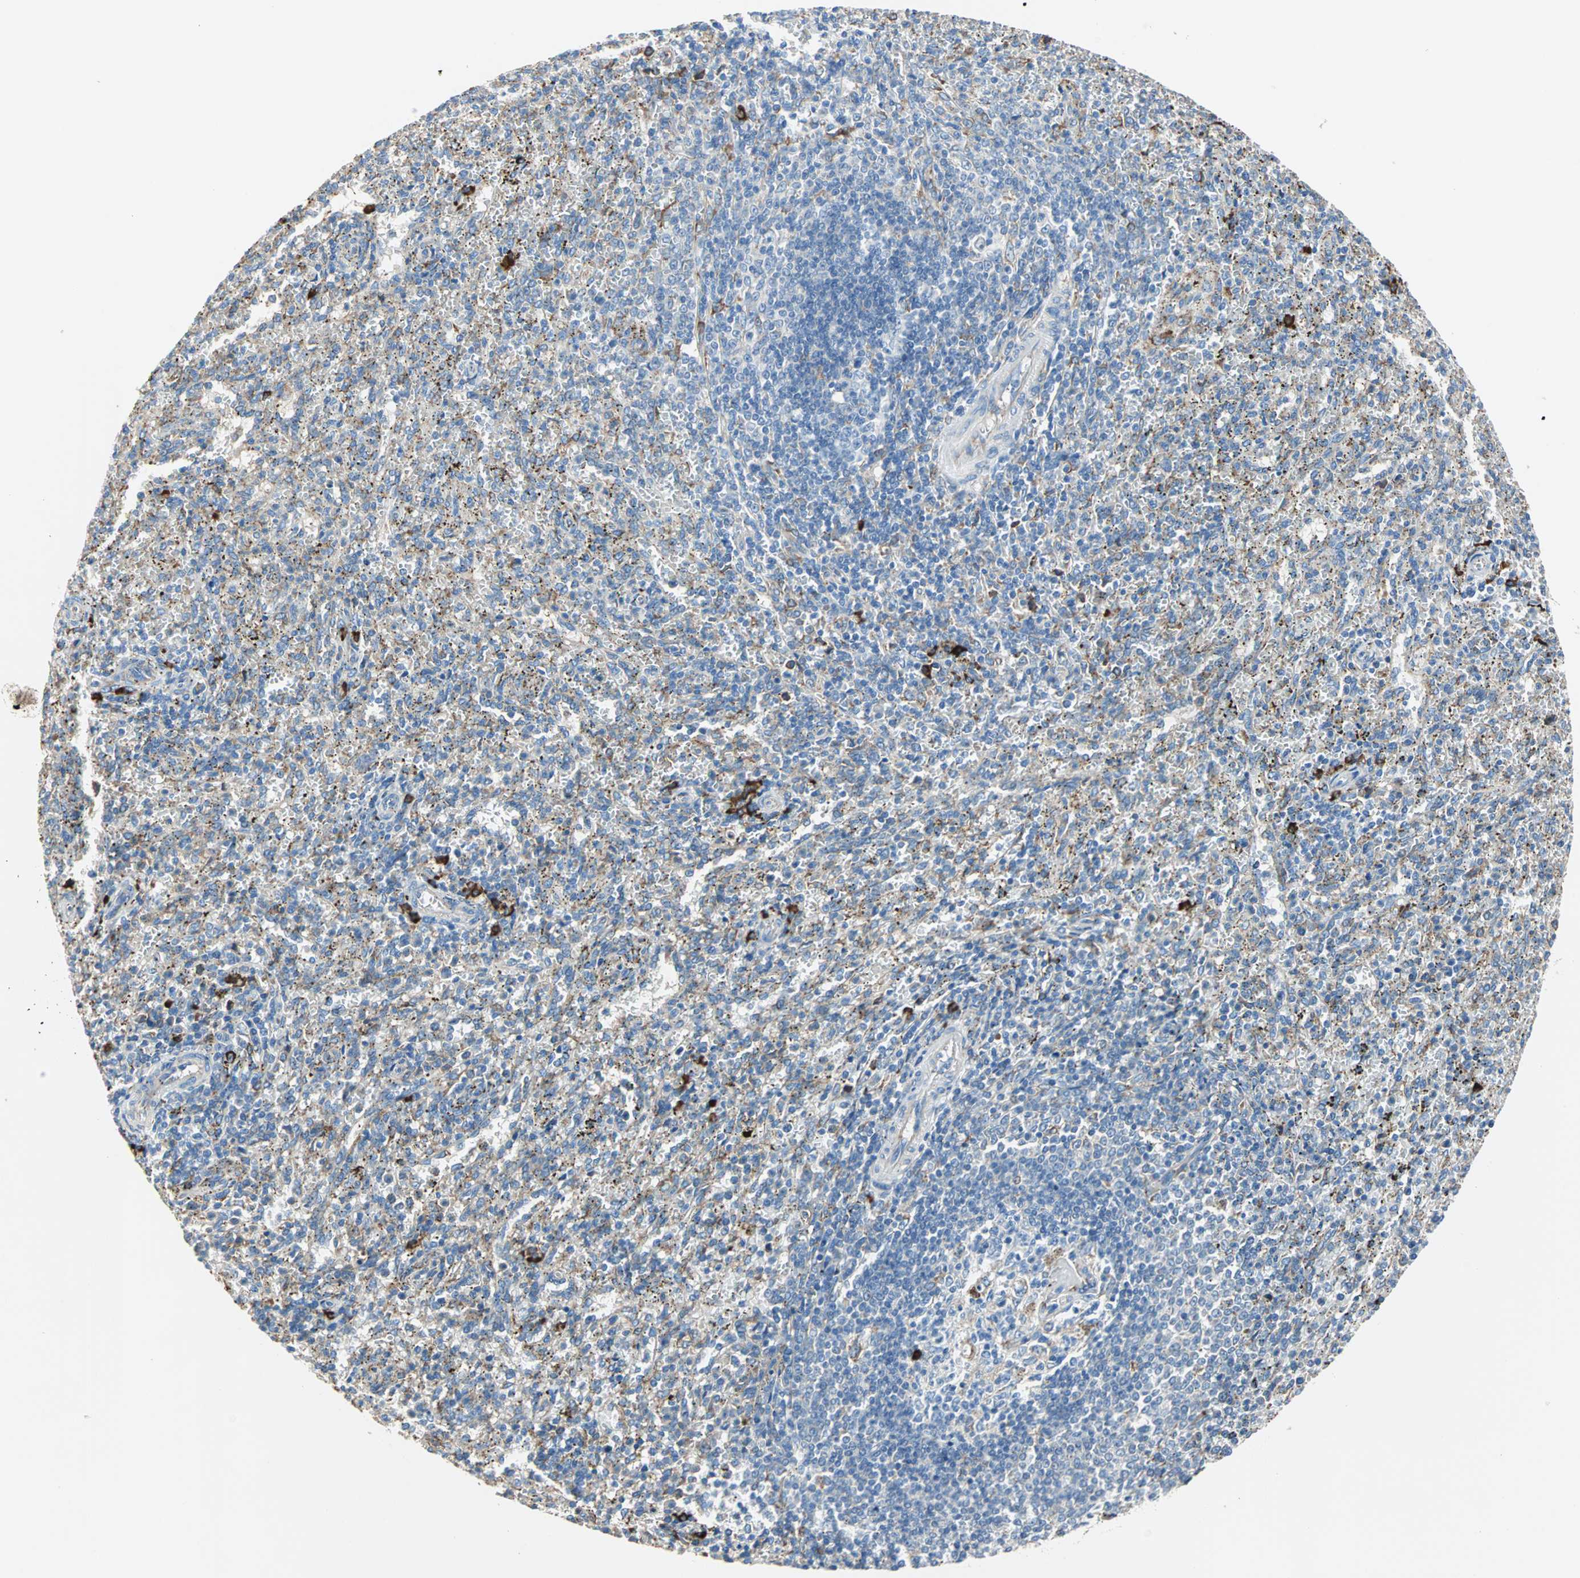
{"staining": {"intensity": "weak", "quantity": ">75%", "location": "cytoplasmic/membranous"}, "tissue": "spleen", "cell_type": "Cells in red pulp", "image_type": "normal", "snomed": [{"axis": "morphology", "description": "Normal tissue, NOS"}, {"axis": "topography", "description": "Spleen"}], "caption": "A micrograph showing weak cytoplasmic/membranous positivity in approximately >75% of cells in red pulp in benign spleen, as visualized by brown immunohistochemical staining.", "gene": "PLCXD1", "patient": {"sex": "female", "age": 10}}